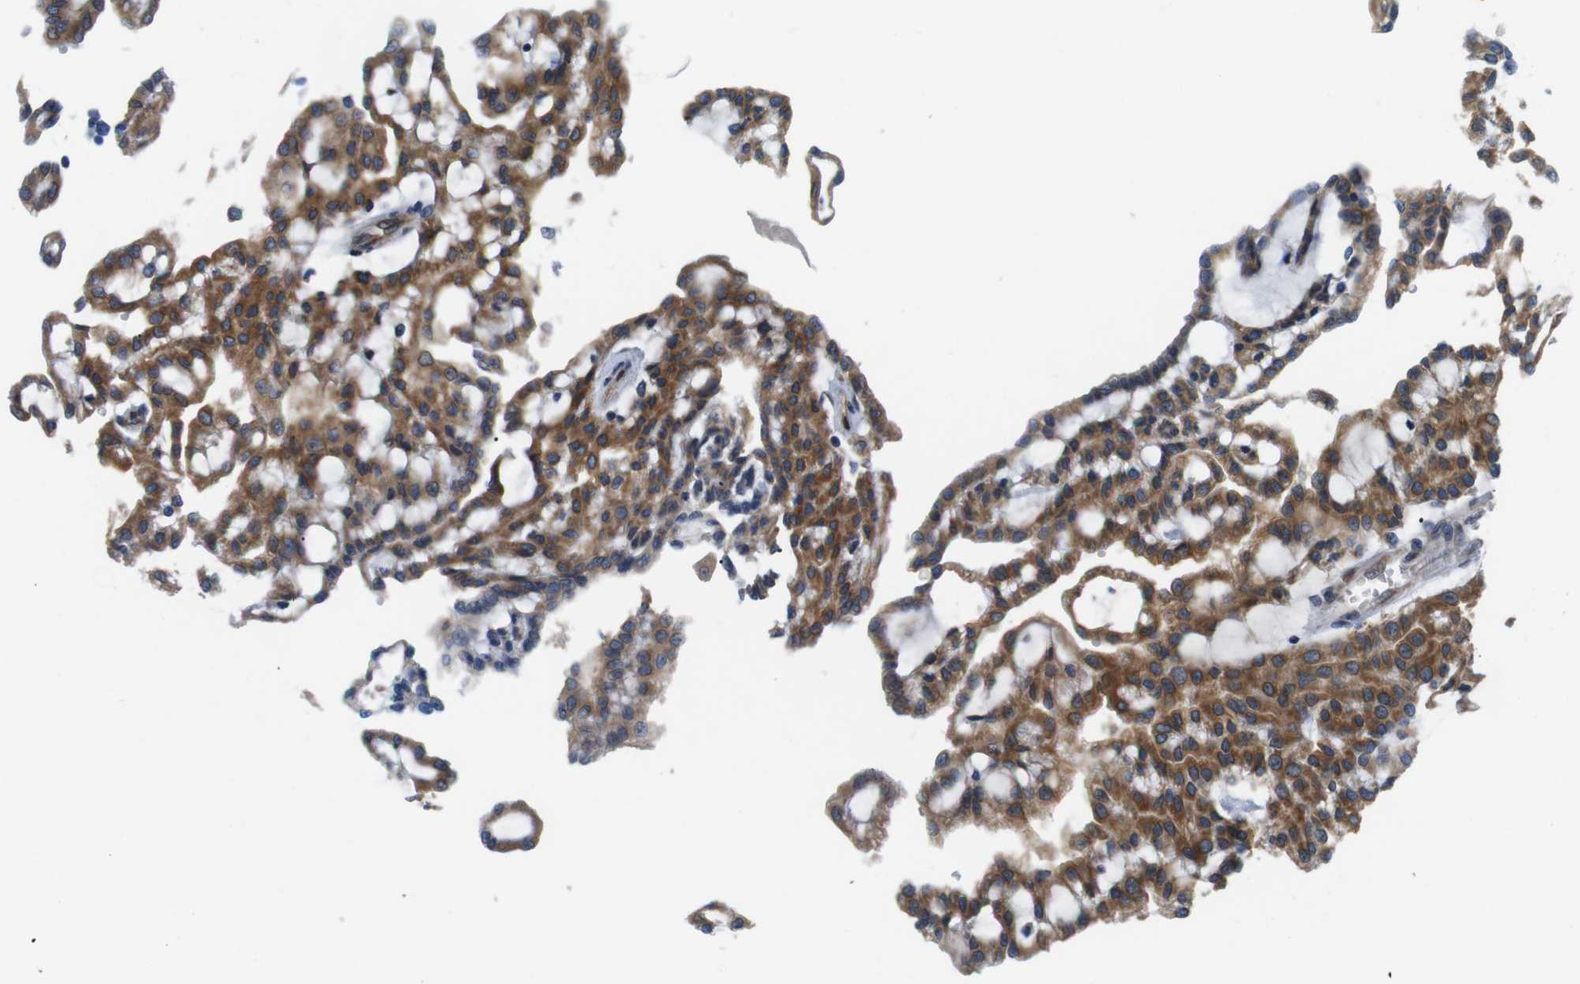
{"staining": {"intensity": "moderate", "quantity": ">75%", "location": "cytoplasmic/membranous"}, "tissue": "renal cancer", "cell_type": "Tumor cells", "image_type": "cancer", "snomed": [{"axis": "morphology", "description": "Adenocarcinoma, NOS"}, {"axis": "topography", "description": "Kidney"}], "caption": "Immunohistochemical staining of human renal cancer (adenocarcinoma) reveals medium levels of moderate cytoplasmic/membranous staining in approximately >75% of tumor cells.", "gene": "HACD3", "patient": {"sex": "male", "age": 63}}